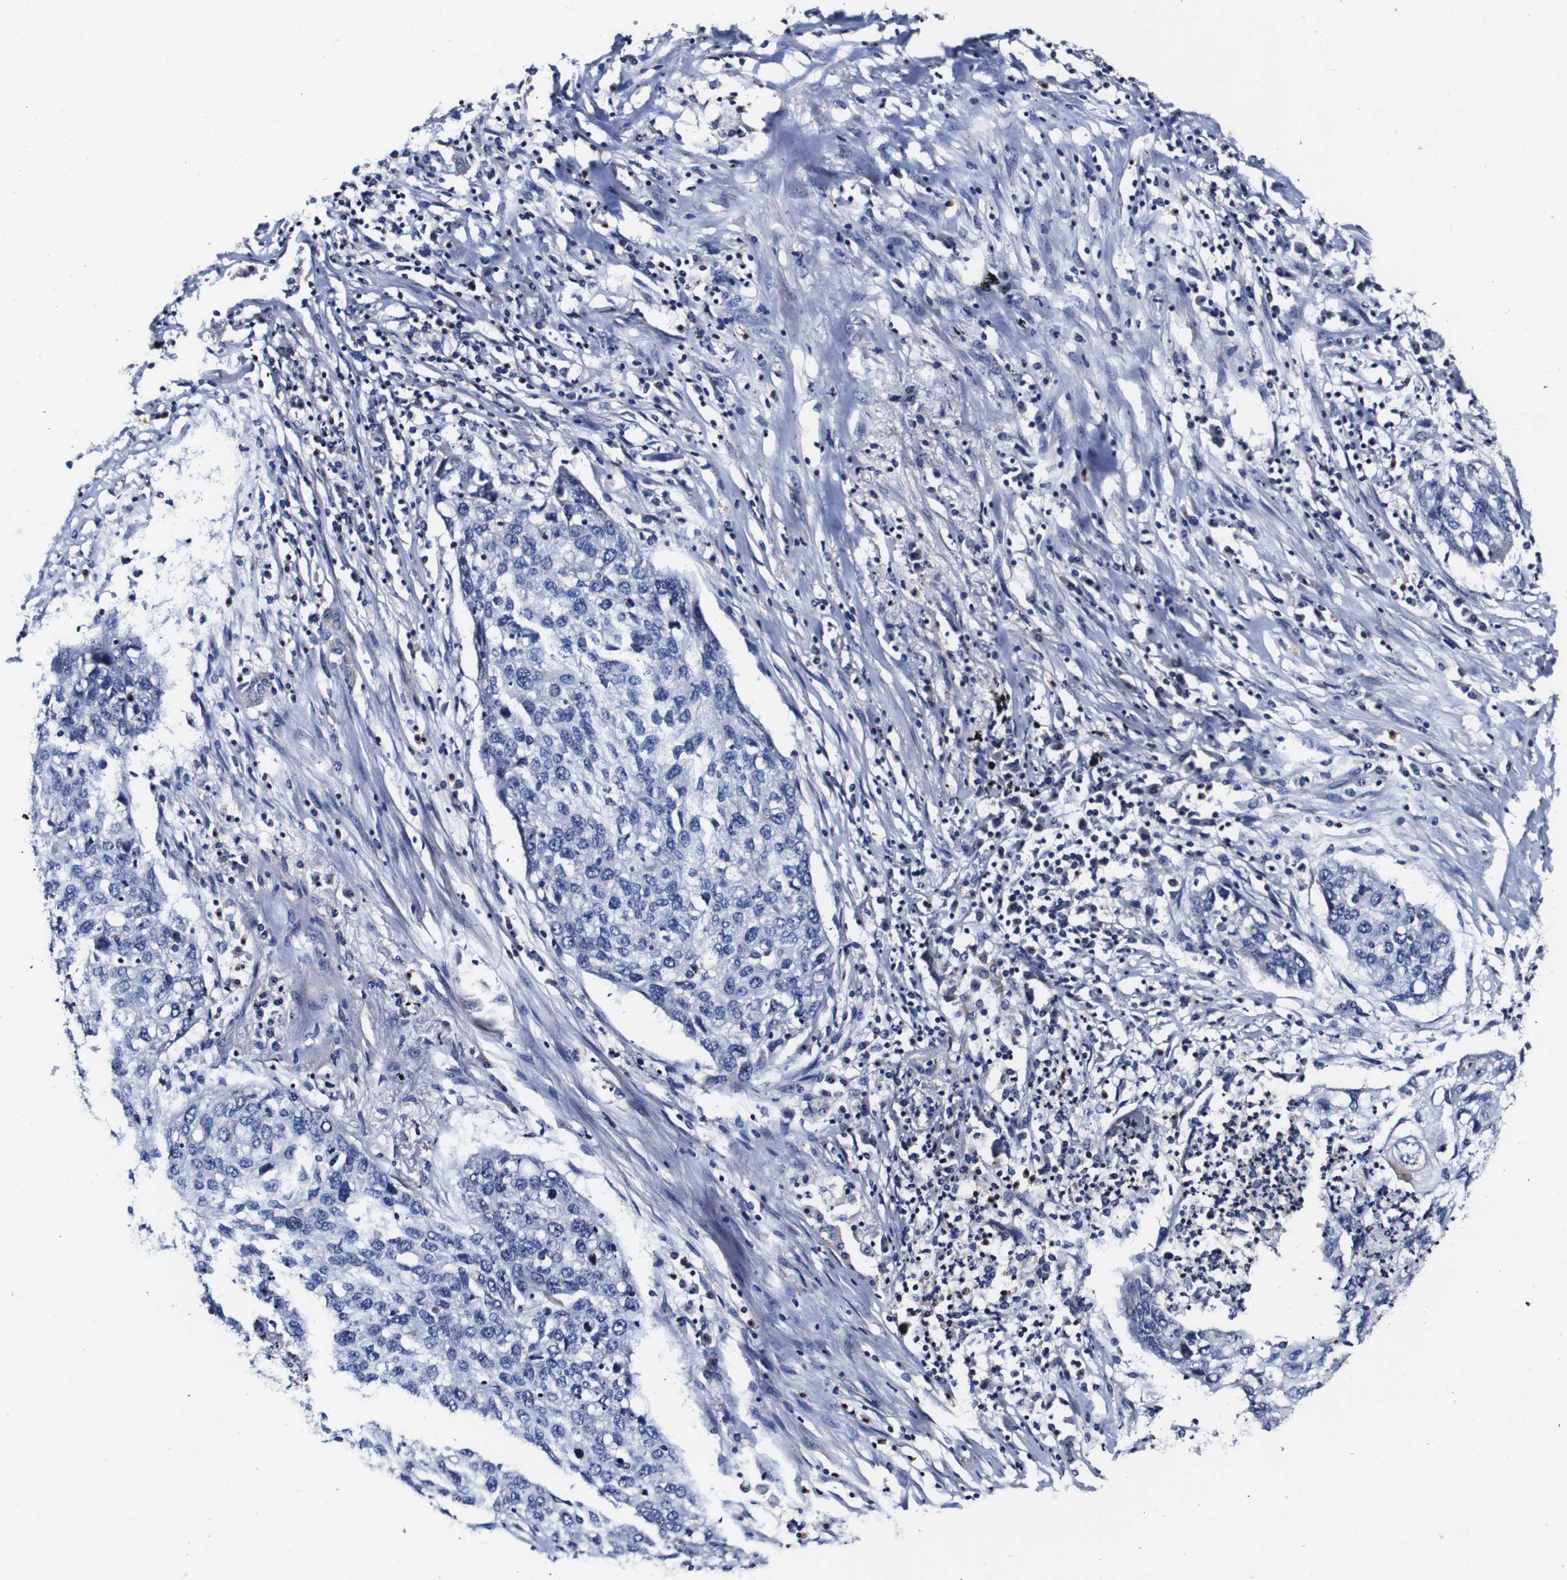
{"staining": {"intensity": "negative", "quantity": "none", "location": "none"}, "tissue": "lung cancer", "cell_type": "Tumor cells", "image_type": "cancer", "snomed": [{"axis": "morphology", "description": "Squamous cell carcinoma, NOS"}, {"axis": "topography", "description": "Lung"}], "caption": "Micrograph shows no significant protein positivity in tumor cells of lung cancer. (Stains: DAB (3,3'-diaminobenzidine) immunohistochemistry (IHC) with hematoxylin counter stain, Microscopy: brightfield microscopy at high magnification).", "gene": "PDCD6IP", "patient": {"sex": "female", "age": 63}}